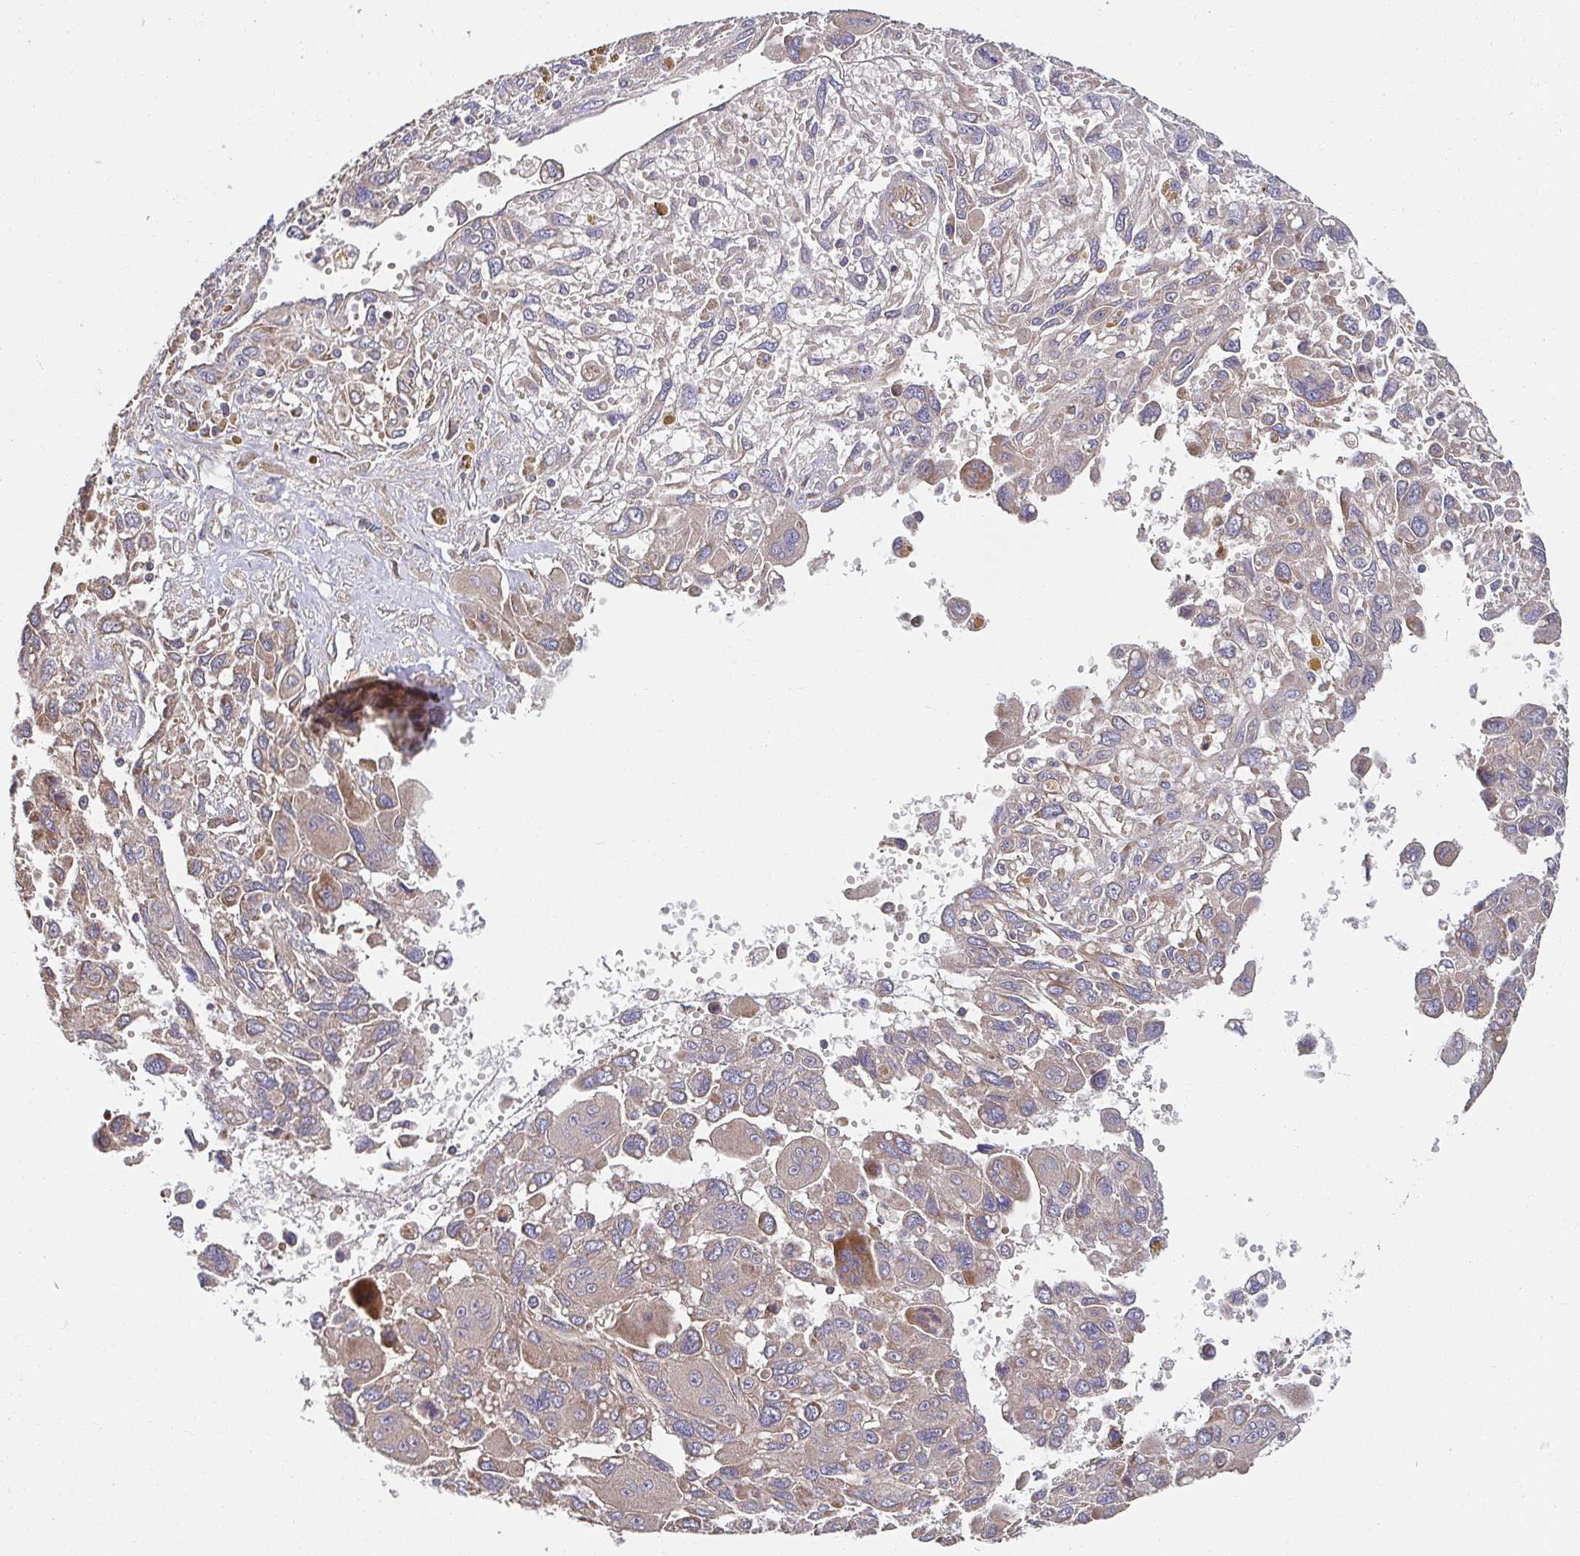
{"staining": {"intensity": "weak", "quantity": "25%-75%", "location": "cytoplasmic/membranous"}, "tissue": "pancreatic cancer", "cell_type": "Tumor cells", "image_type": "cancer", "snomed": [{"axis": "morphology", "description": "Adenocarcinoma, NOS"}, {"axis": "topography", "description": "Pancreas"}], "caption": "The immunohistochemical stain shows weak cytoplasmic/membranous staining in tumor cells of pancreatic cancer (adenocarcinoma) tissue. (Brightfield microscopy of DAB IHC at high magnification).", "gene": "APBB1", "patient": {"sex": "female", "age": 47}}